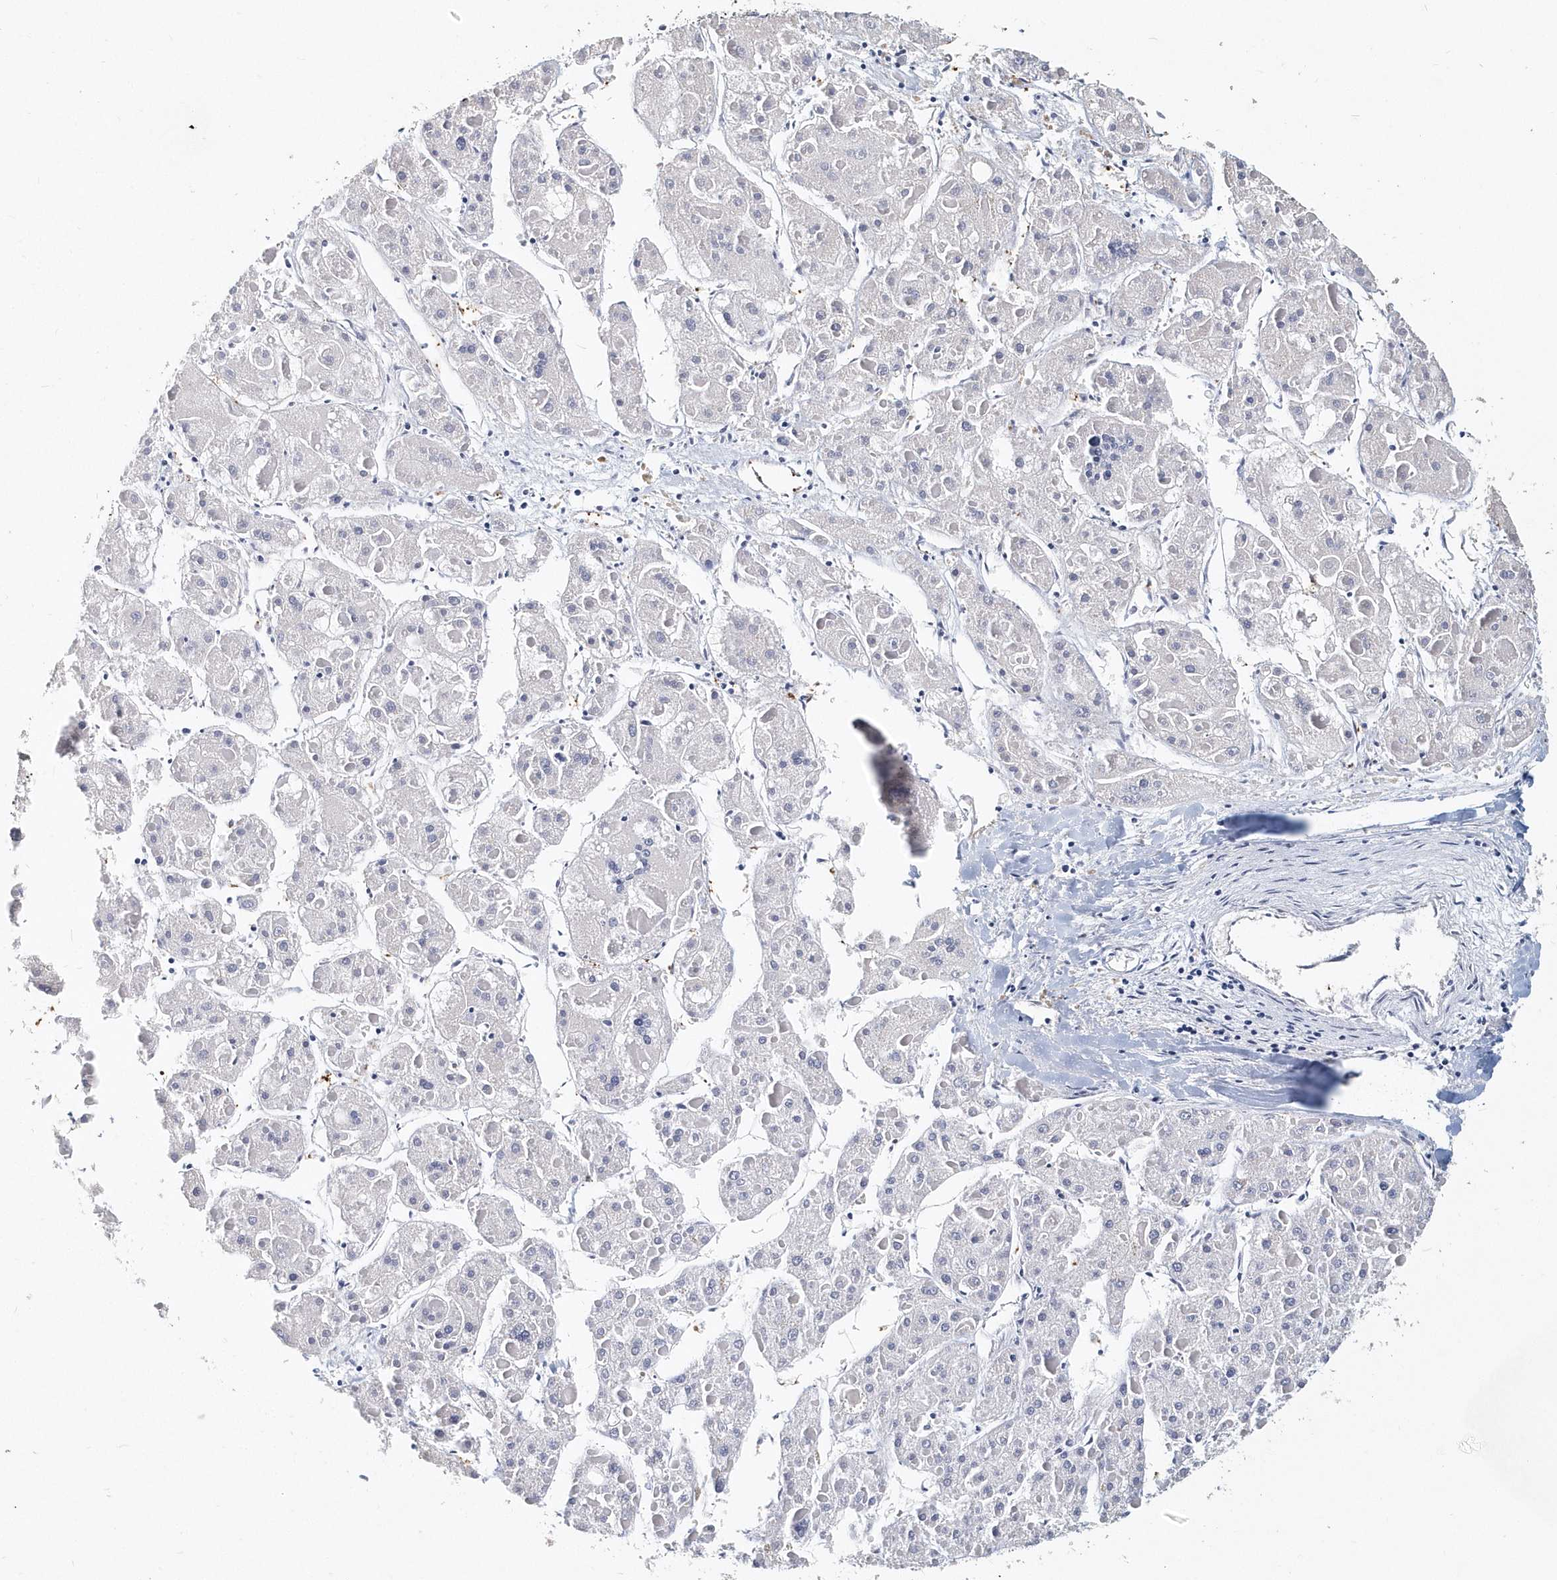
{"staining": {"intensity": "negative", "quantity": "none", "location": "none"}, "tissue": "liver cancer", "cell_type": "Tumor cells", "image_type": "cancer", "snomed": [{"axis": "morphology", "description": "Carcinoma, Hepatocellular, NOS"}, {"axis": "topography", "description": "Liver"}], "caption": "The photomicrograph exhibits no significant staining in tumor cells of liver cancer (hepatocellular carcinoma).", "gene": "ITGA2B", "patient": {"sex": "female", "age": 73}}